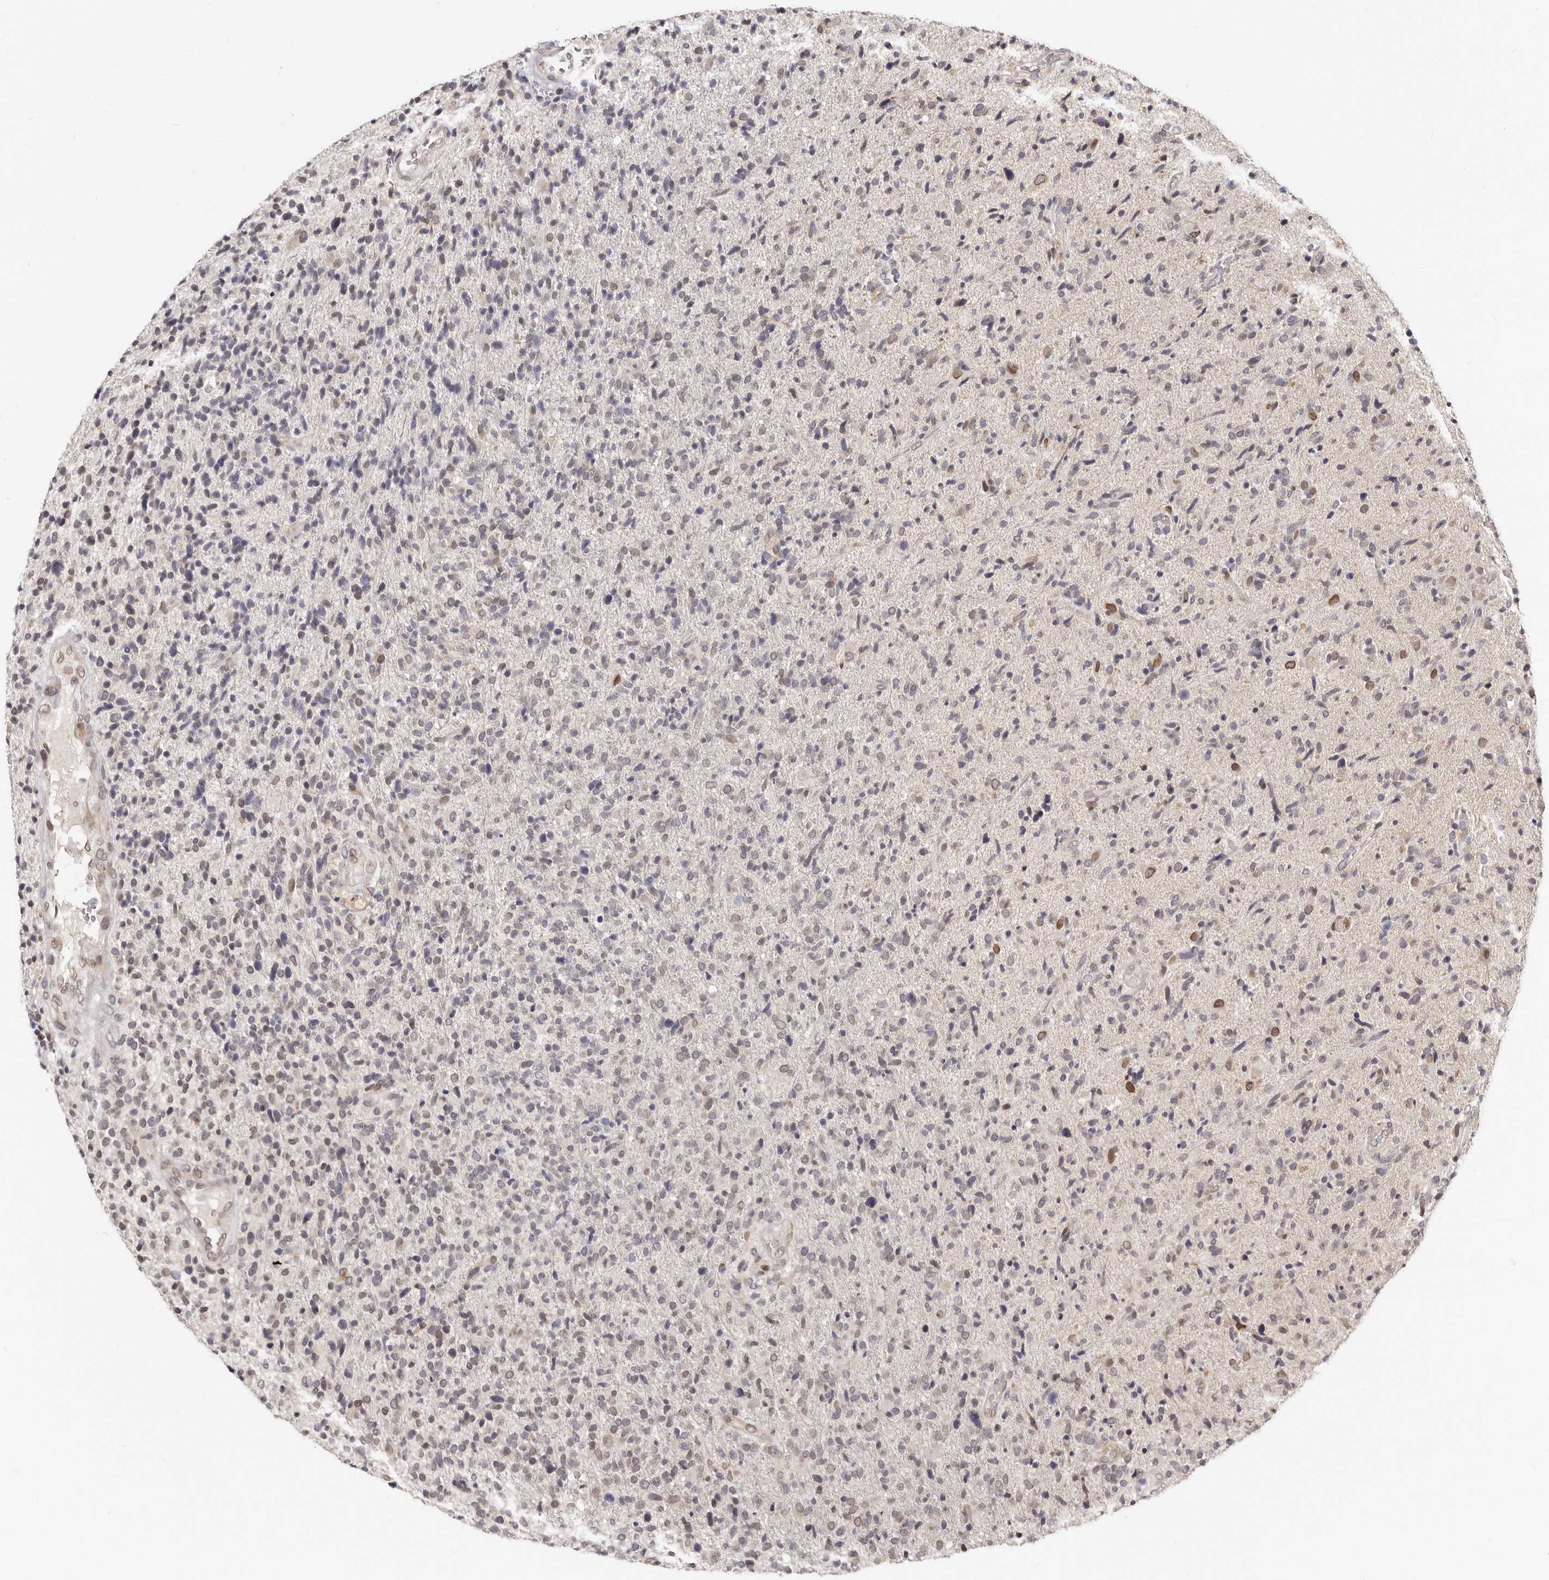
{"staining": {"intensity": "moderate", "quantity": "<25%", "location": "nuclear"}, "tissue": "glioma", "cell_type": "Tumor cells", "image_type": "cancer", "snomed": [{"axis": "morphology", "description": "Glioma, malignant, High grade"}, {"axis": "topography", "description": "Brain"}], "caption": "Moderate nuclear expression for a protein is present in about <25% of tumor cells of malignant glioma (high-grade) using immunohistochemistry (IHC).", "gene": "LCORL", "patient": {"sex": "male", "age": 72}}